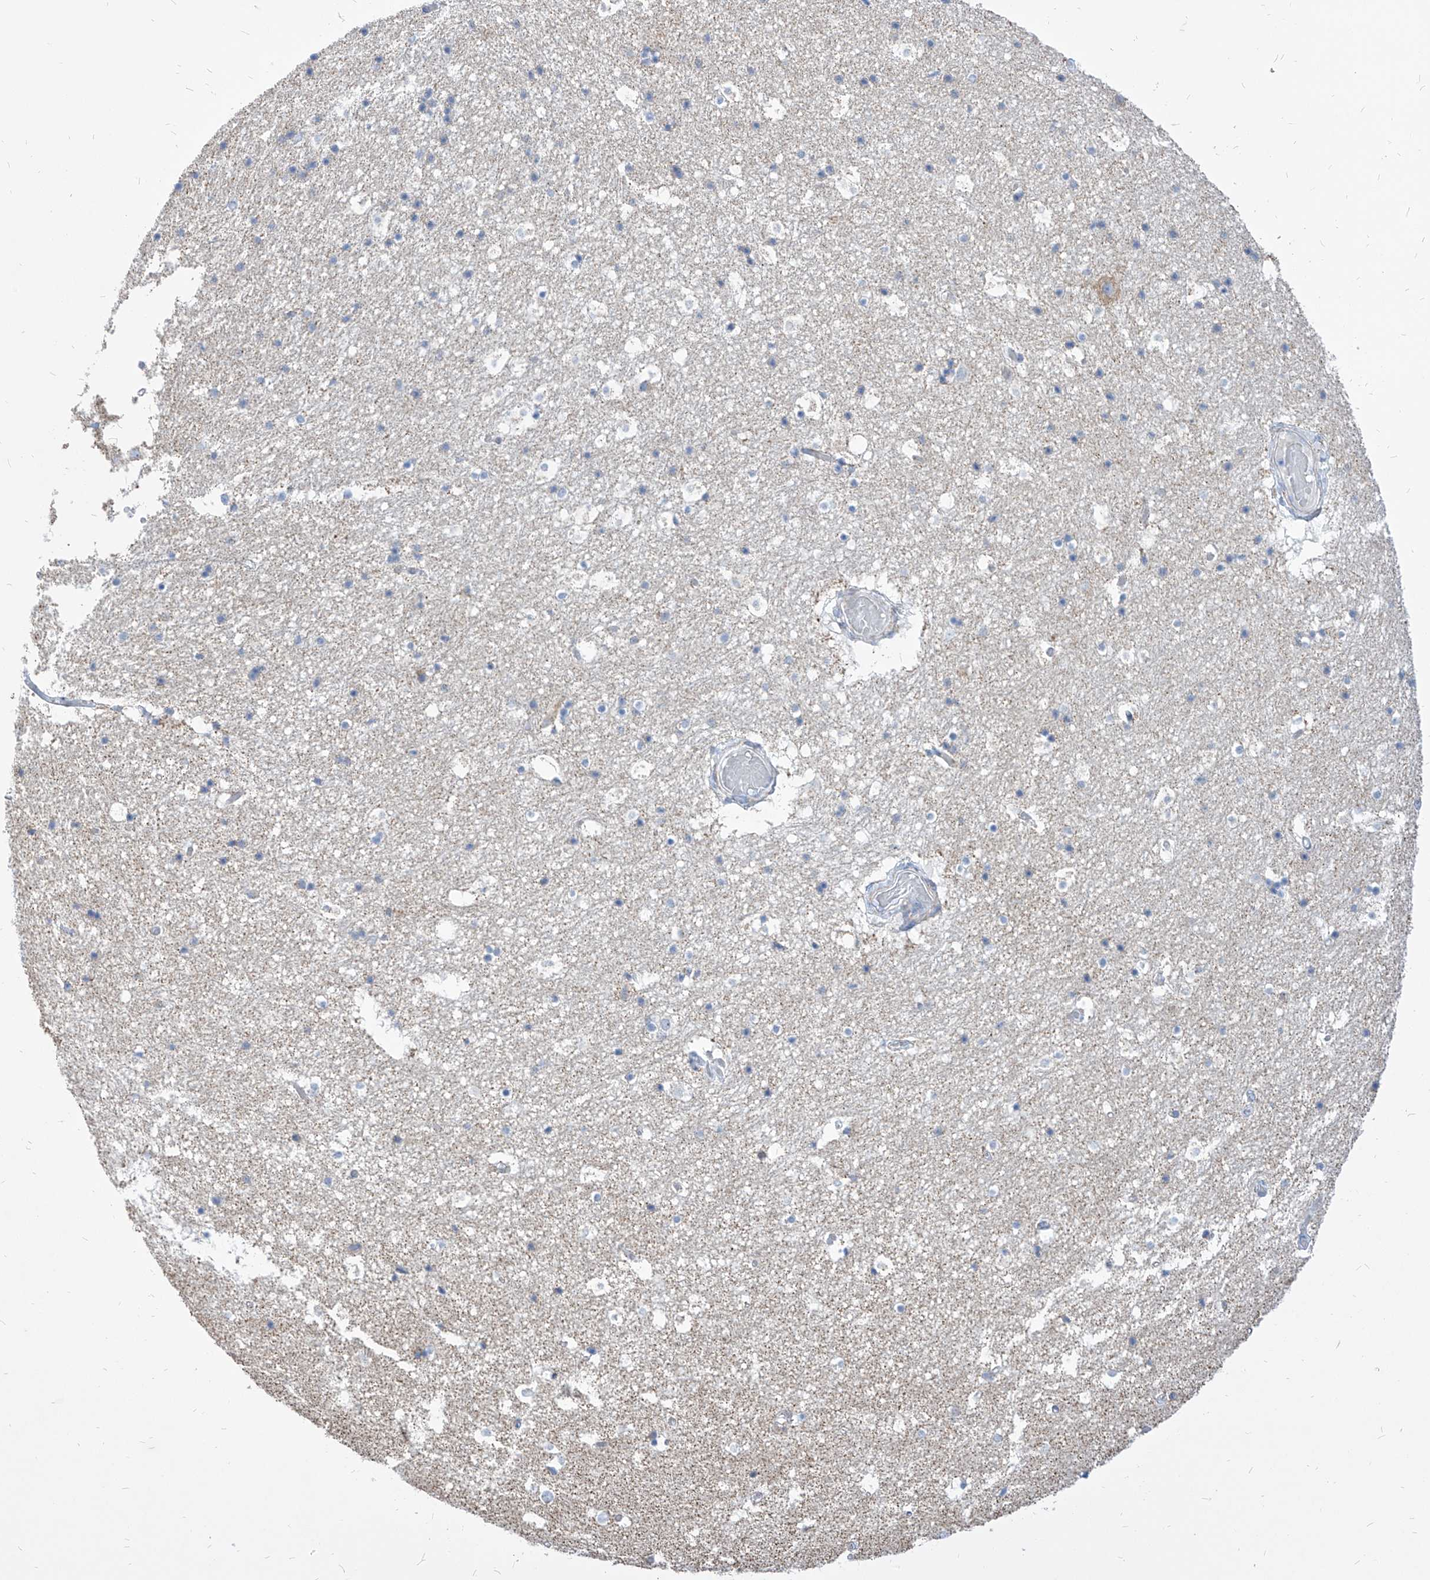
{"staining": {"intensity": "negative", "quantity": "none", "location": "none"}, "tissue": "hippocampus", "cell_type": "Glial cells", "image_type": "normal", "snomed": [{"axis": "morphology", "description": "Normal tissue, NOS"}, {"axis": "topography", "description": "Hippocampus"}], "caption": "A high-resolution micrograph shows IHC staining of unremarkable hippocampus, which shows no significant expression in glial cells.", "gene": "COQ3", "patient": {"sex": "female", "age": 52}}